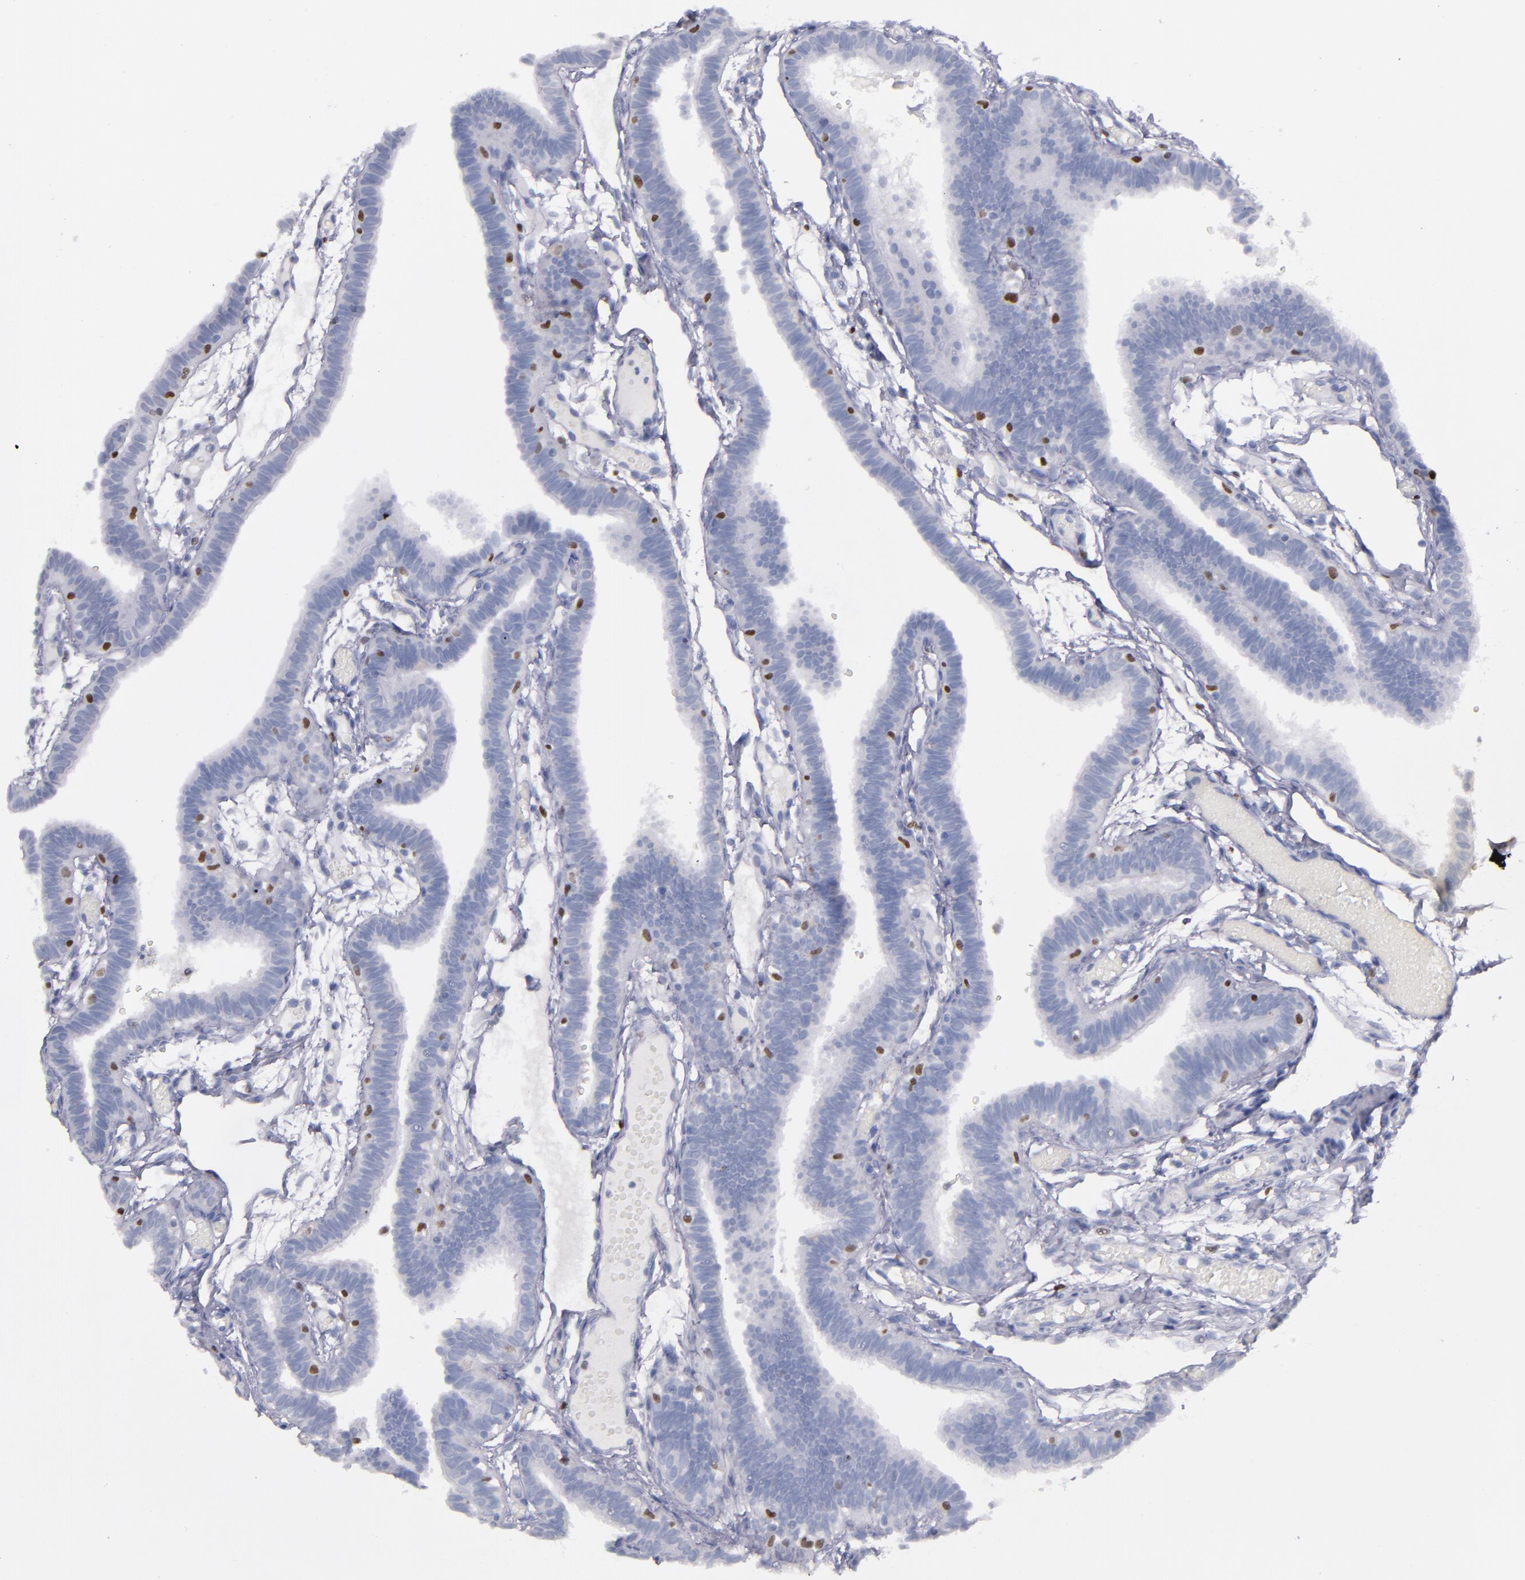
{"staining": {"intensity": "weak", "quantity": "<25%", "location": "nuclear"}, "tissue": "fallopian tube", "cell_type": "Glandular cells", "image_type": "normal", "snomed": [{"axis": "morphology", "description": "Normal tissue, NOS"}, {"axis": "topography", "description": "Fallopian tube"}], "caption": "This image is of unremarkable fallopian tube stained with immunohistochemistry to label a protein in brown with the nuclei are counter-stained blue. There is no expression in glandular cells.", "gene": "IRF8", "patient": {"sex": "female", "age": 29}}